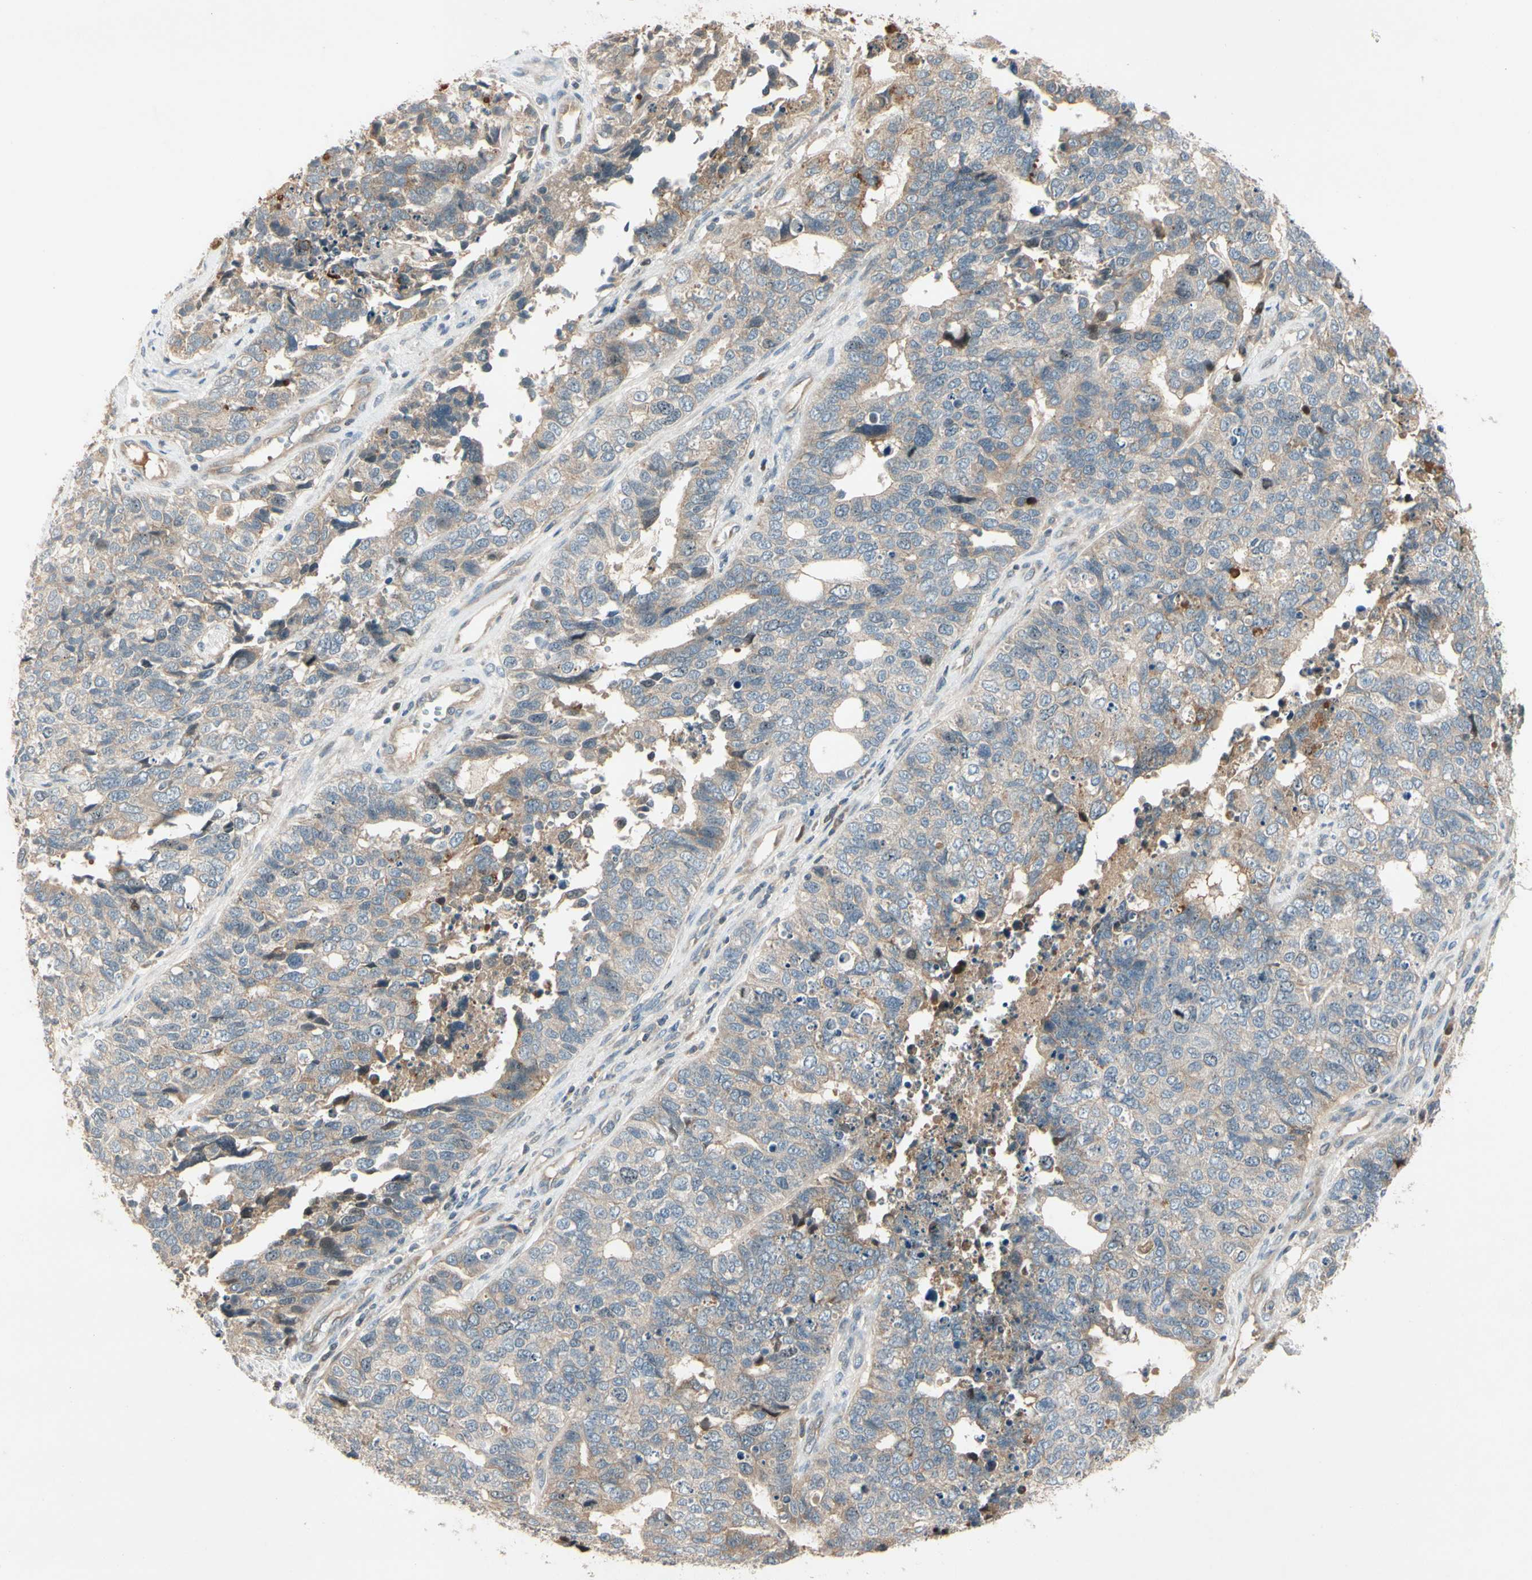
{"staining": {"intensity": "weak", "quantity": ">75%", "location": "cytoplasmic/membranous"}, "tissue": "cervical cancer", "cell_type": "Tumor cells", "image_type": "cancer", "snomed": [{"axis": "morphology", "description": "Squamous cell carcinoma, NOS"}, {"axis": "topography", "description": "Cervix"}], "caption": "Squamous cell carcinoma (cervical) stained with IHC shows weak cytoplasmic/membranous staining in approximately >75% of tumor cells.", "gene": "ICAM5", "patient": {"sex": "female", "age": 63}}